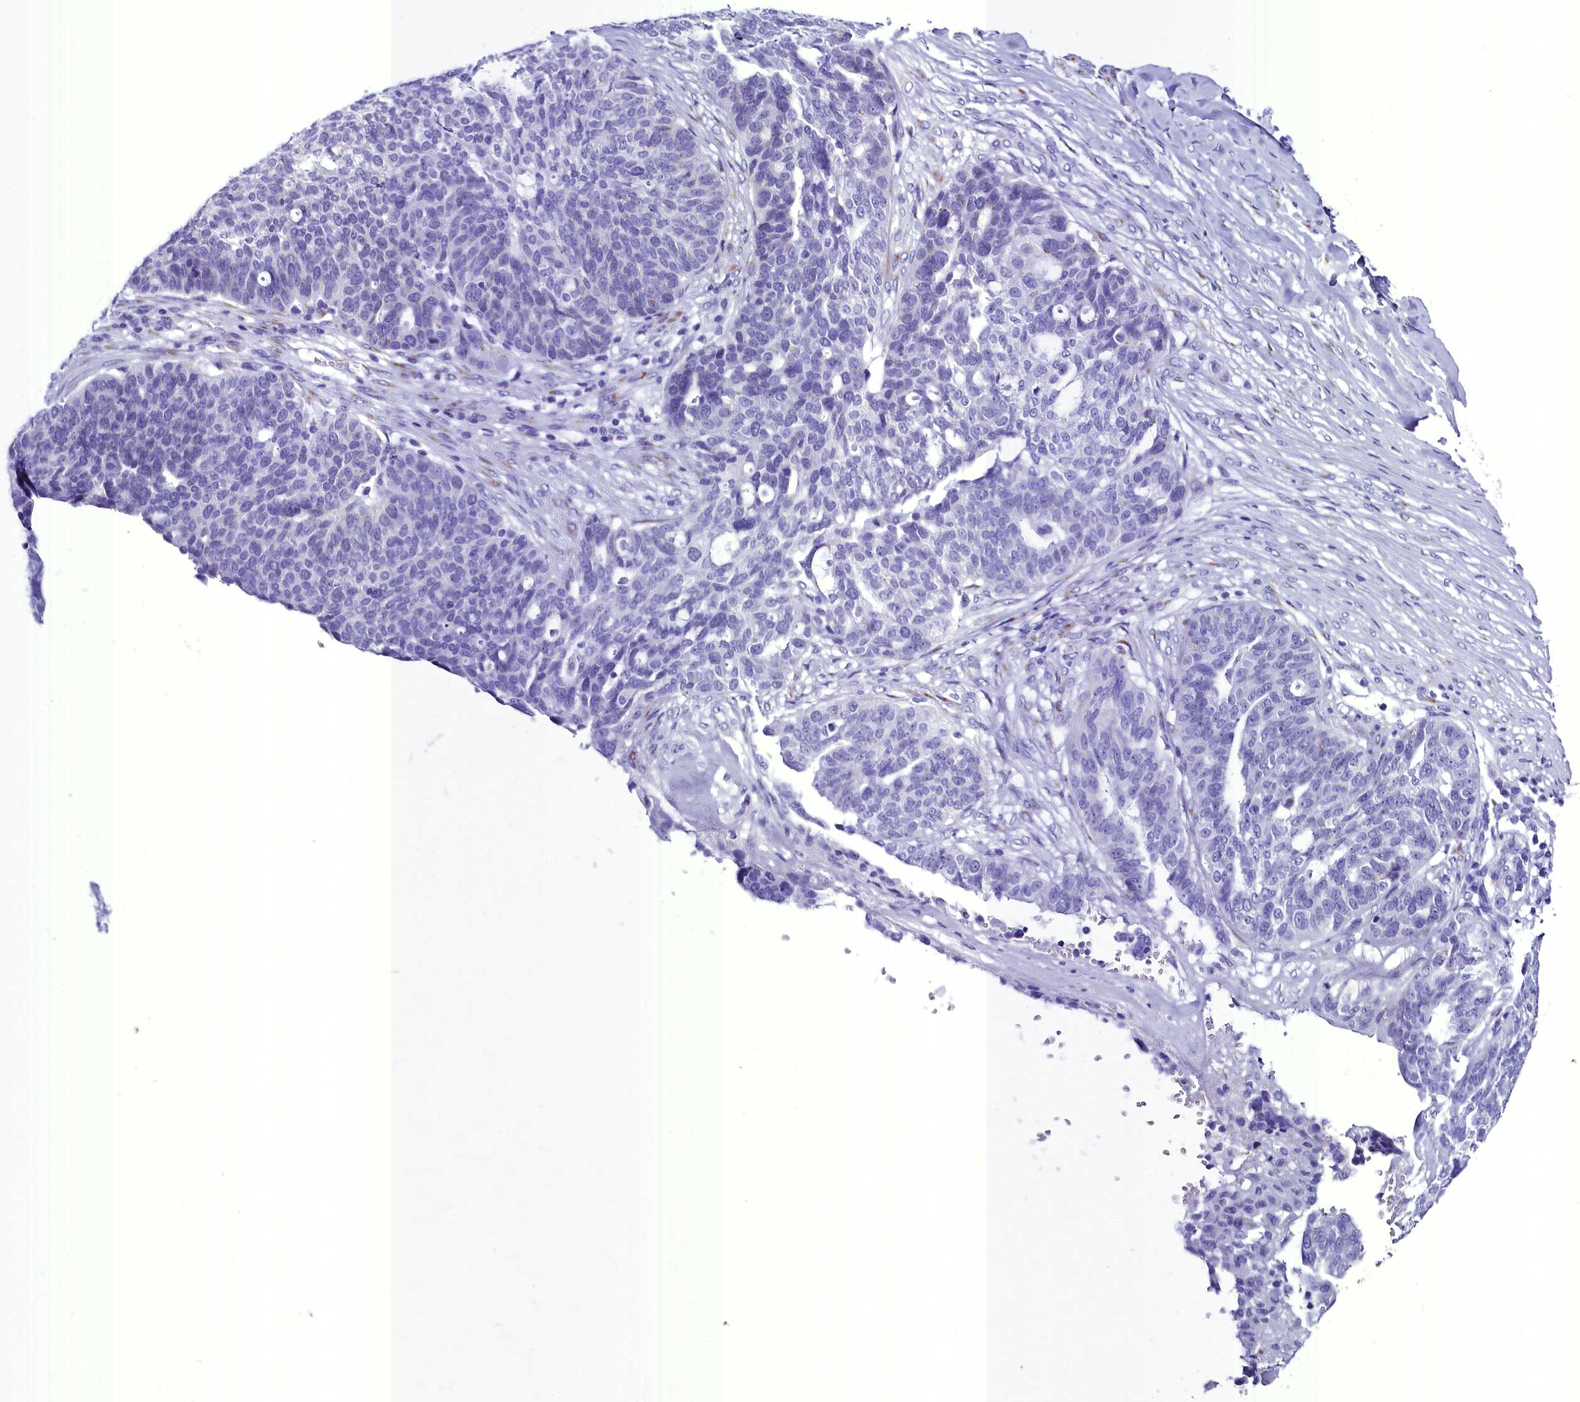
{"staining": {"intensity": "negative", "quantity": "none", "location": "none"}, "tissue": "ovarian cancer", "cell_type": "Tumor cells", "image_type": "cancer", "snomed": [{"axis": "morphology", "description": "Cystadenocarcinoma, serous, NOS"}, {"axis": "topography", "description": "Ovary"}], "caption": "Serous cystadenocarcinoma (ovarian) was stained to show a protein in brown. There is no significant staining in tumor cells. (DAB (3,3'-diaminobenzidine) immunohistochemistry, high magnification).", "gene": "AP3B2", "patient": {"sex": "female", "age": 59}}